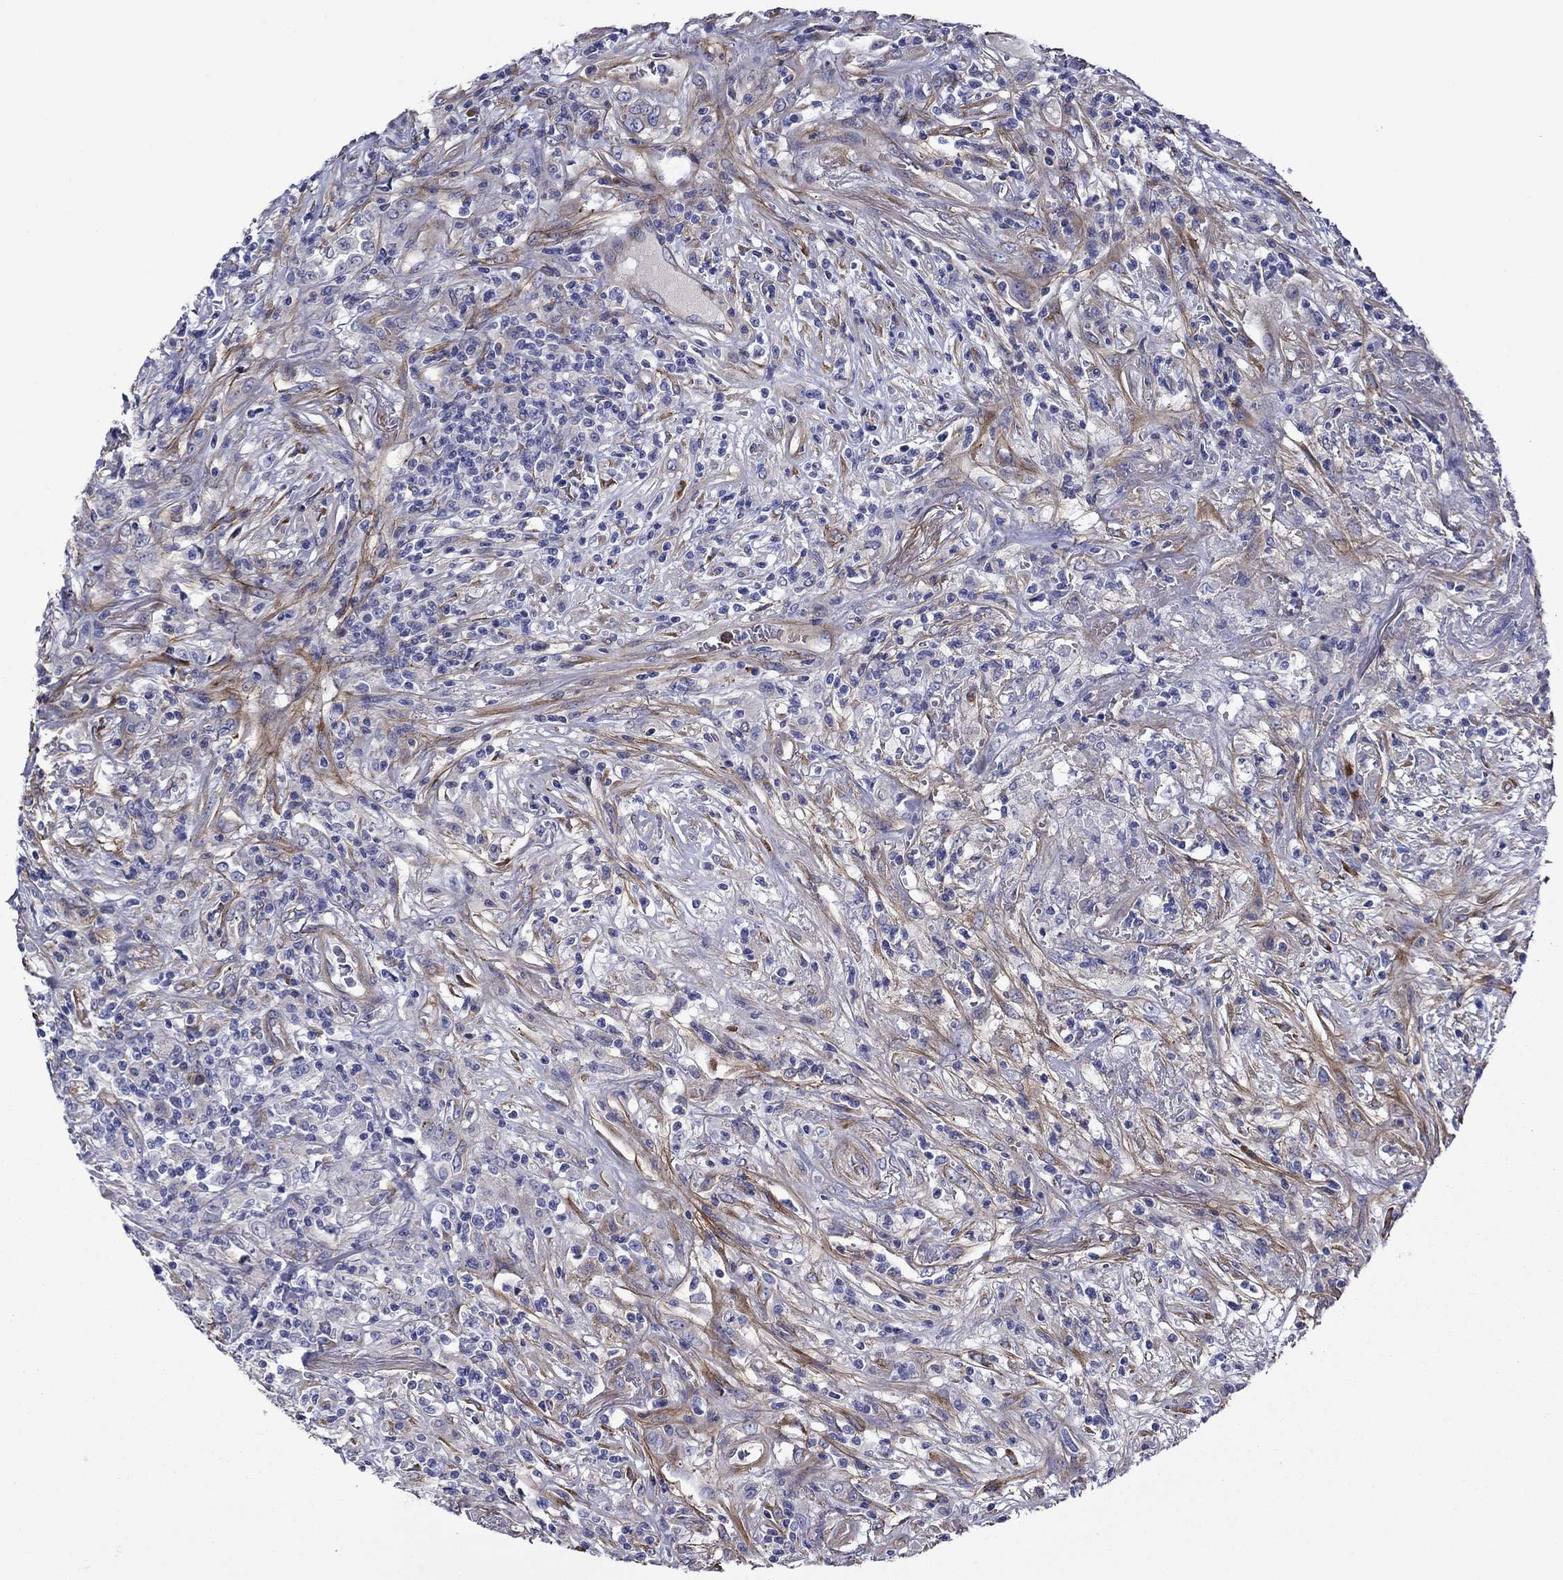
{"staining": {"intensity": "negative", "quantity": "none", "location": "none"}, "tissue": "lymphoma", "cell_type": "Tumor cells", "image_type": "cancer", "snomed": [{"axis": "morphology", "description": "Malignant lymphoma, non-Hodgkin's type, High grade"}, {"axis": "topography", "description": "Lung"}], "caption": "High magnification brightfield microscopy of malignant lymphoma, non-Hodgkin's type (high-grade) stained with DAB (3,3'-diaminobenzidine) (brown) and counterstained with hematoxylin (blue): tumor cells show no significant staining. Brightfield microscopy of IHC stained with DAB (brown) and hematoxylin (blue), captured at high magnification.", "gene": "HSPG2", "patient": {"sex": "male", "age": 79}}